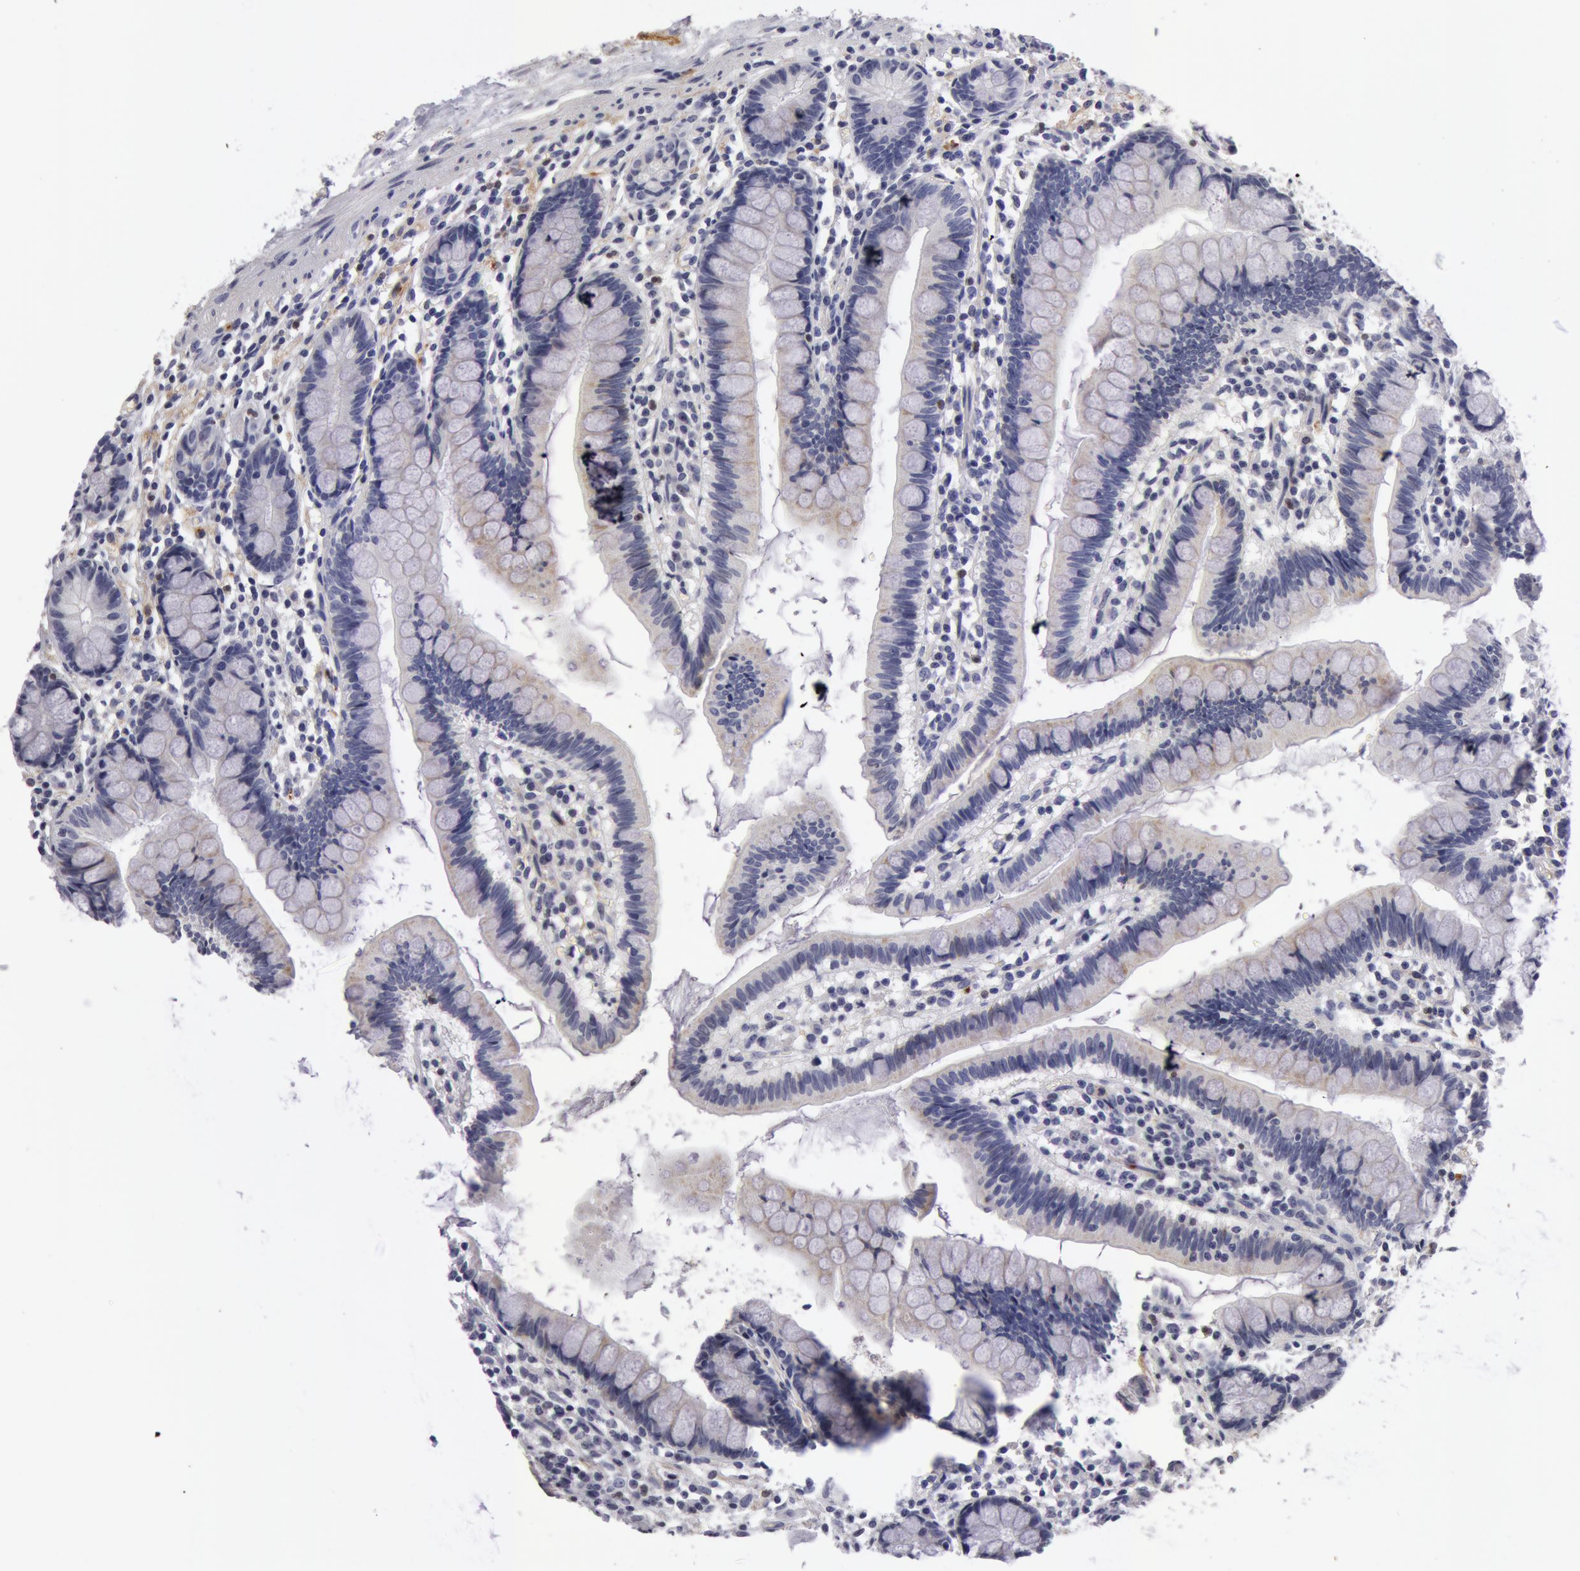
{"staining": {"intensity": "weak", "quantity": "25%-75%", "location": "cytoplasmic/membranous"}, "tissue": "small intestine", "cell_type": "Glandular cells", "image_type": "normal", "snomed": [{"axis": "morphology", "description": "Normal tissue, NOS"}, {"axis": "topography", "description": "Small intestine"}], "caption": "The micrograph shows immunohistochemical staining of normal small intestine. There is weak cytoplasmic/membranous staining is appreciated in about 25%-75% of glandular cells. Using DAB (brown) and hematoxylin (blue) stains, captured at high magnification using brightfield microscopy.", "gene": "NLGN4X", "patient": {"sex": "female", "age": 51}}